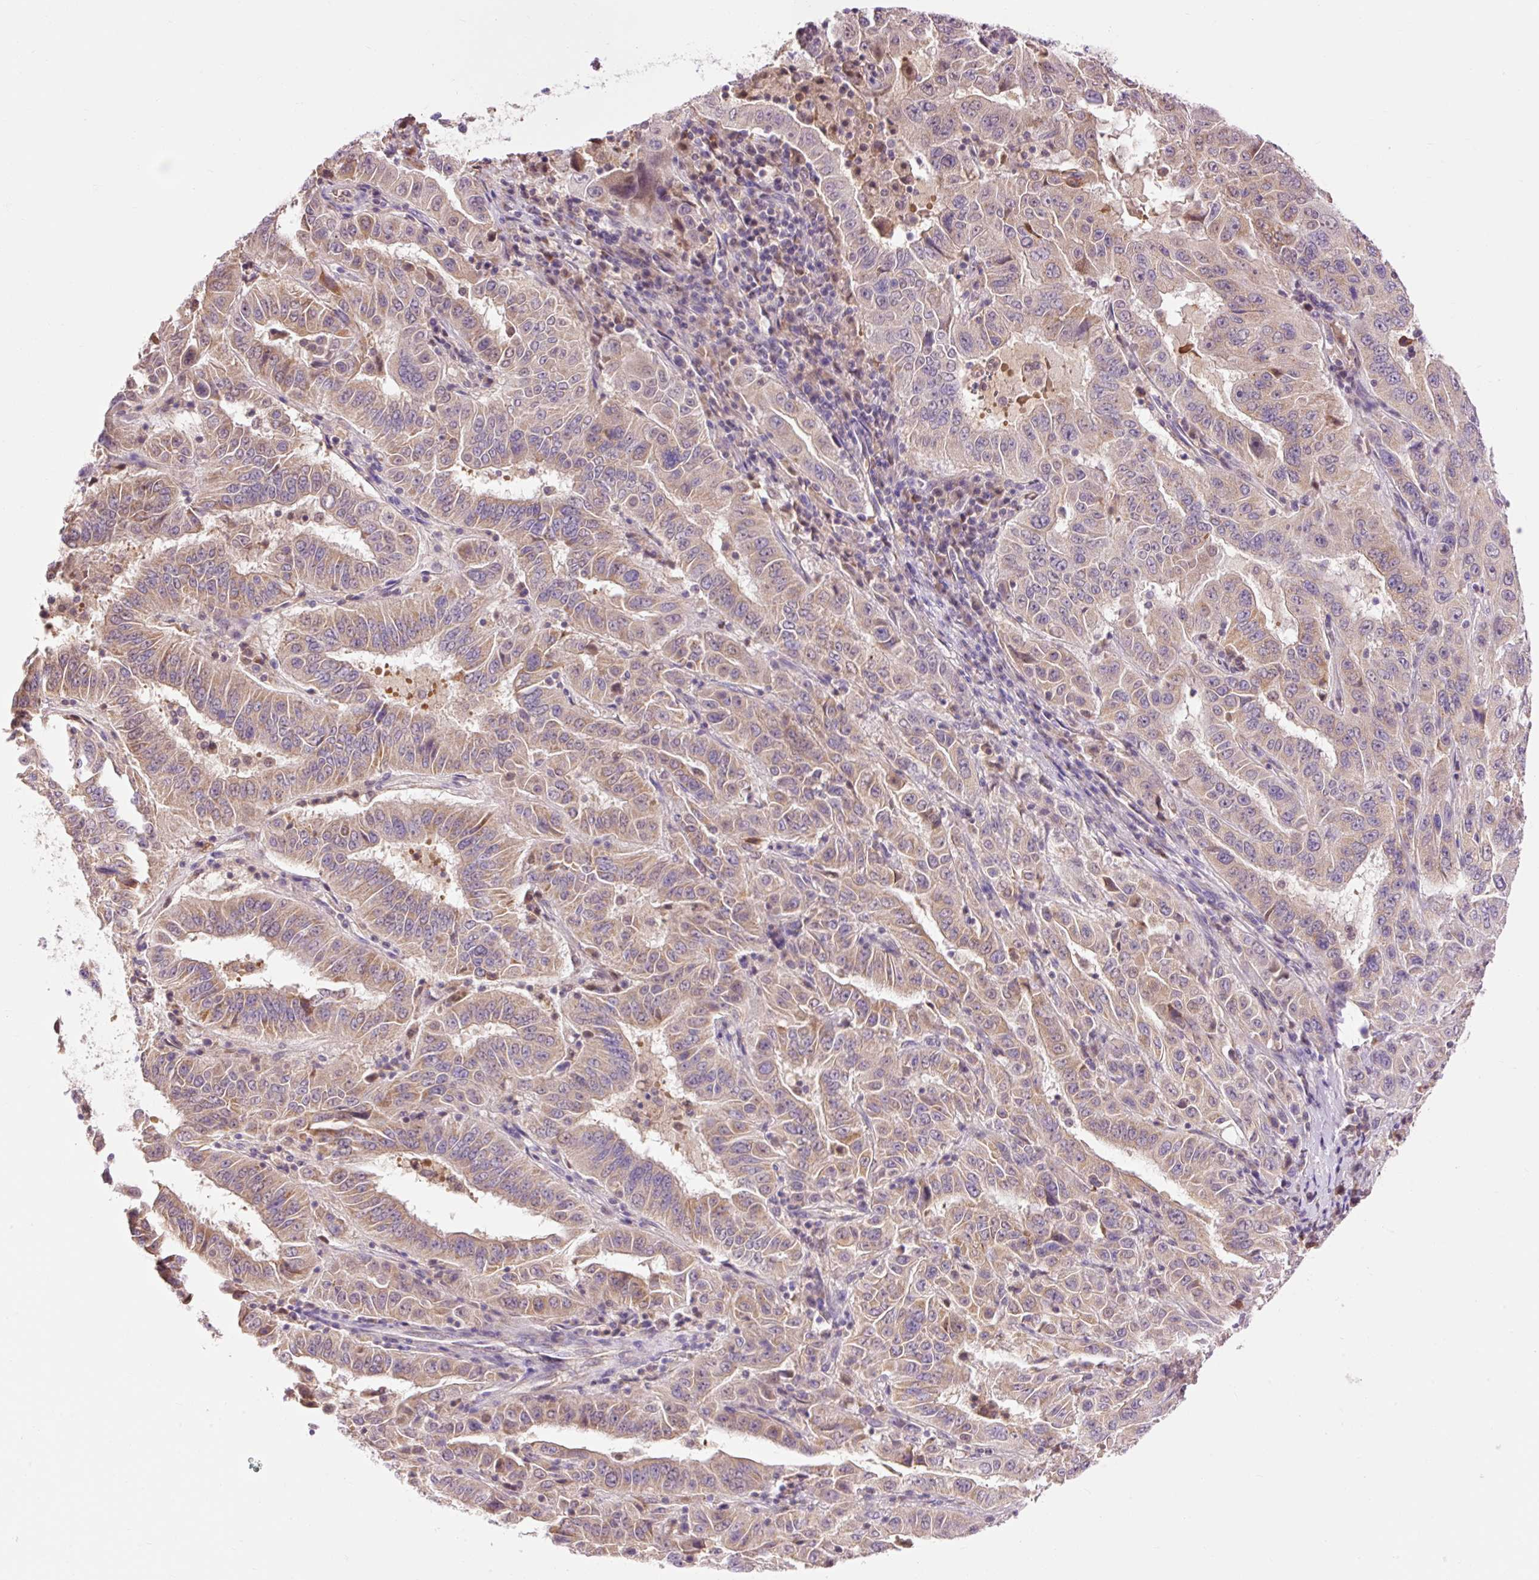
{"staining": {"intensity": "moderate", "quantity": ">75%", "location": "cytoplasmic/membranous"}, "tissue": "pancreatic cancer", "cell_type": "Tumor cells", "image_type": "cancer", "snomed": [{"axis": "morphology", "description": "Adenocarcinoma, NOS"}, {"axis": "topography", "description": "Pancreas"}], "caption": "Tumor cells reveal medium levels of moderate cytoplasmic/membranous expression in approximately >75% of cells in pancreatic adenocarcinoma.", "gene": "IMMT", "patient": {"sex": "male", "age": 63}}